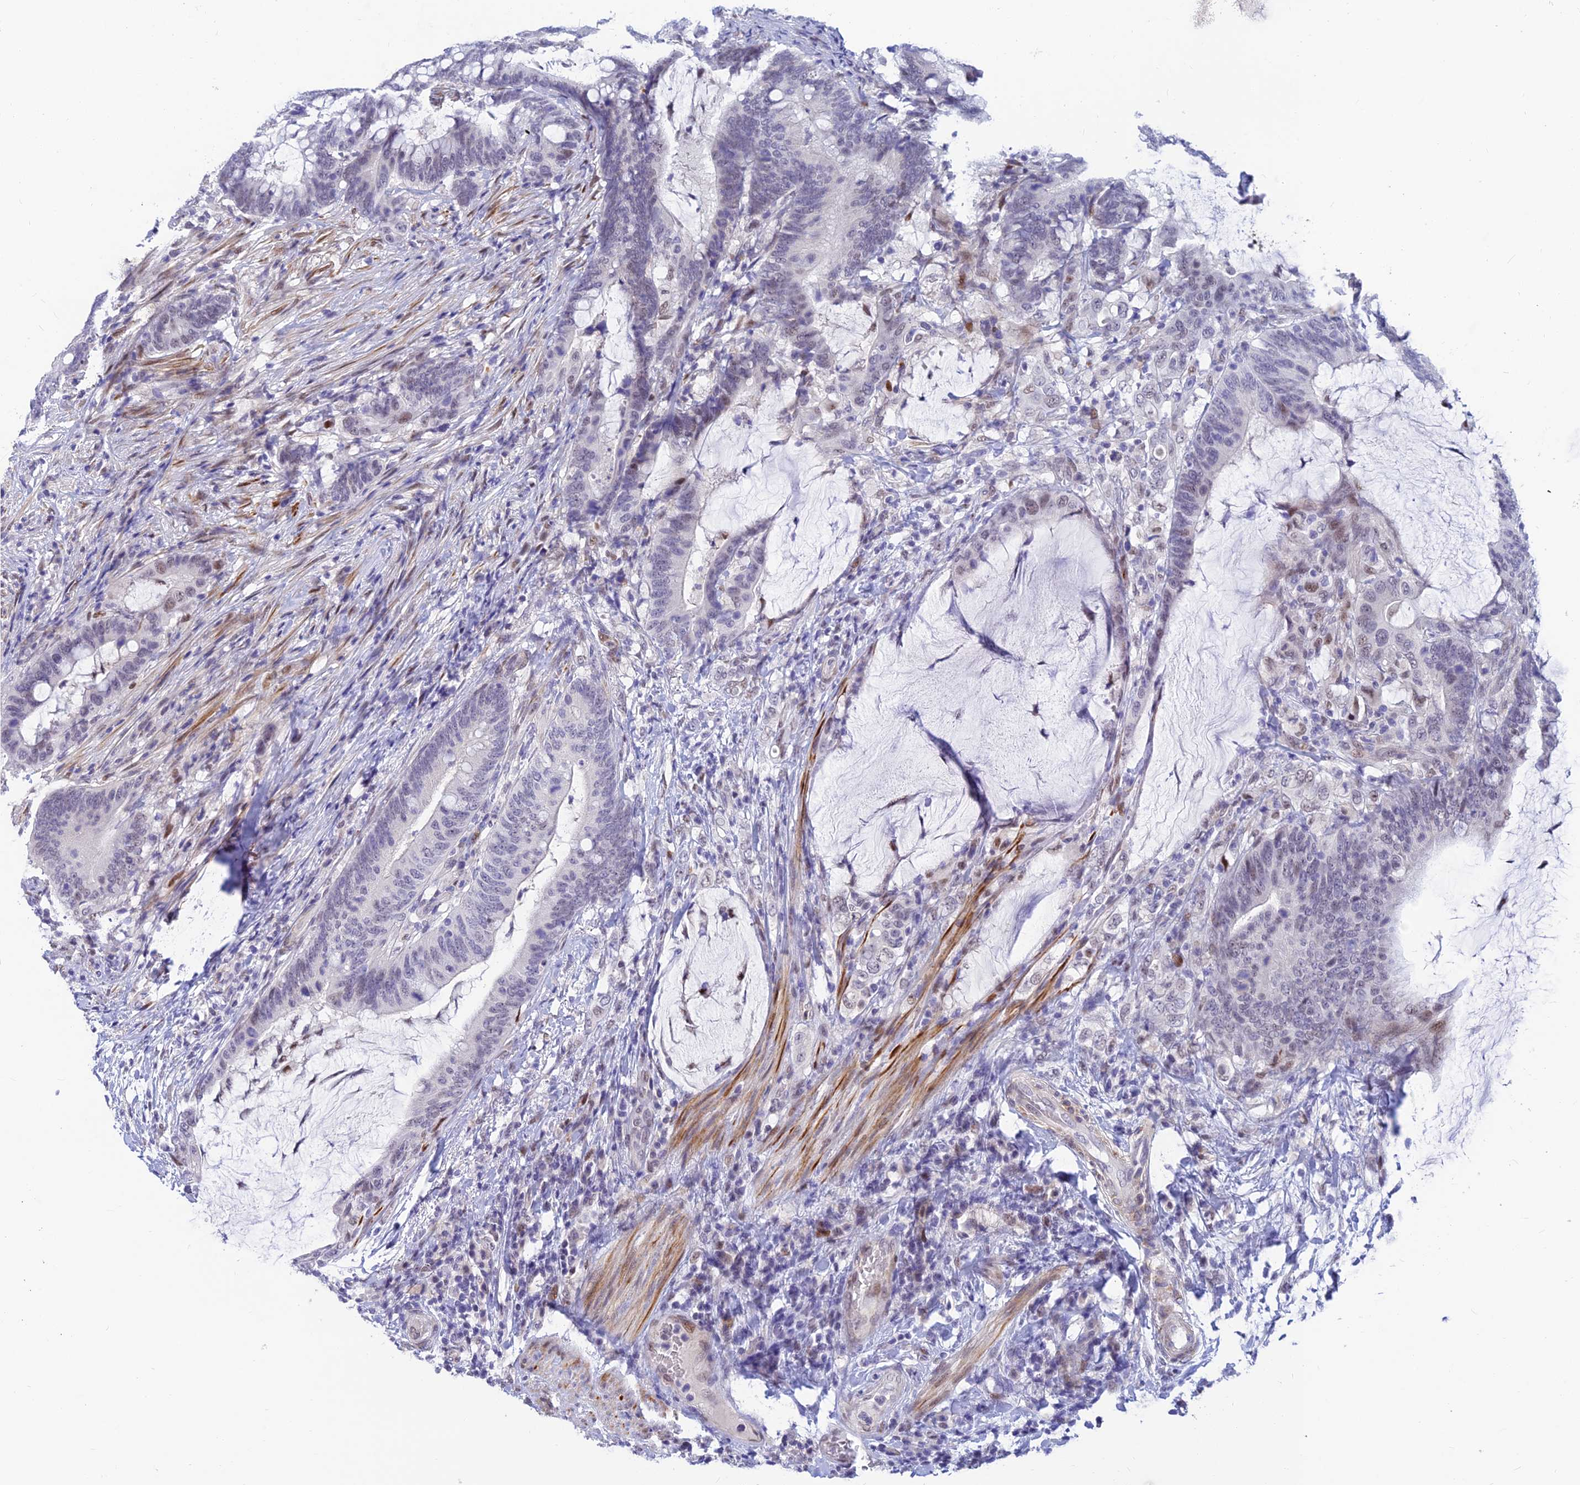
{"staining": {"intensity": "negative", "quantity": "none", "location": "none"}, "tissue": "colorectal cancer", "cell_type": "Tumor cells", "image_type": "cancer", "snomed": [{"axis": "morphology", "description": "Adenocarcinoma, NOS"}, {"axis": "topography", "description": "Colon"}], "caption": "Tumor cells show no significant positivity in adenocarcinoma (colorectal). (IHC, brightfield microscopy, high magnification).", "gene": "CLK4", "patient": {"sex": "female", "age": 66}}